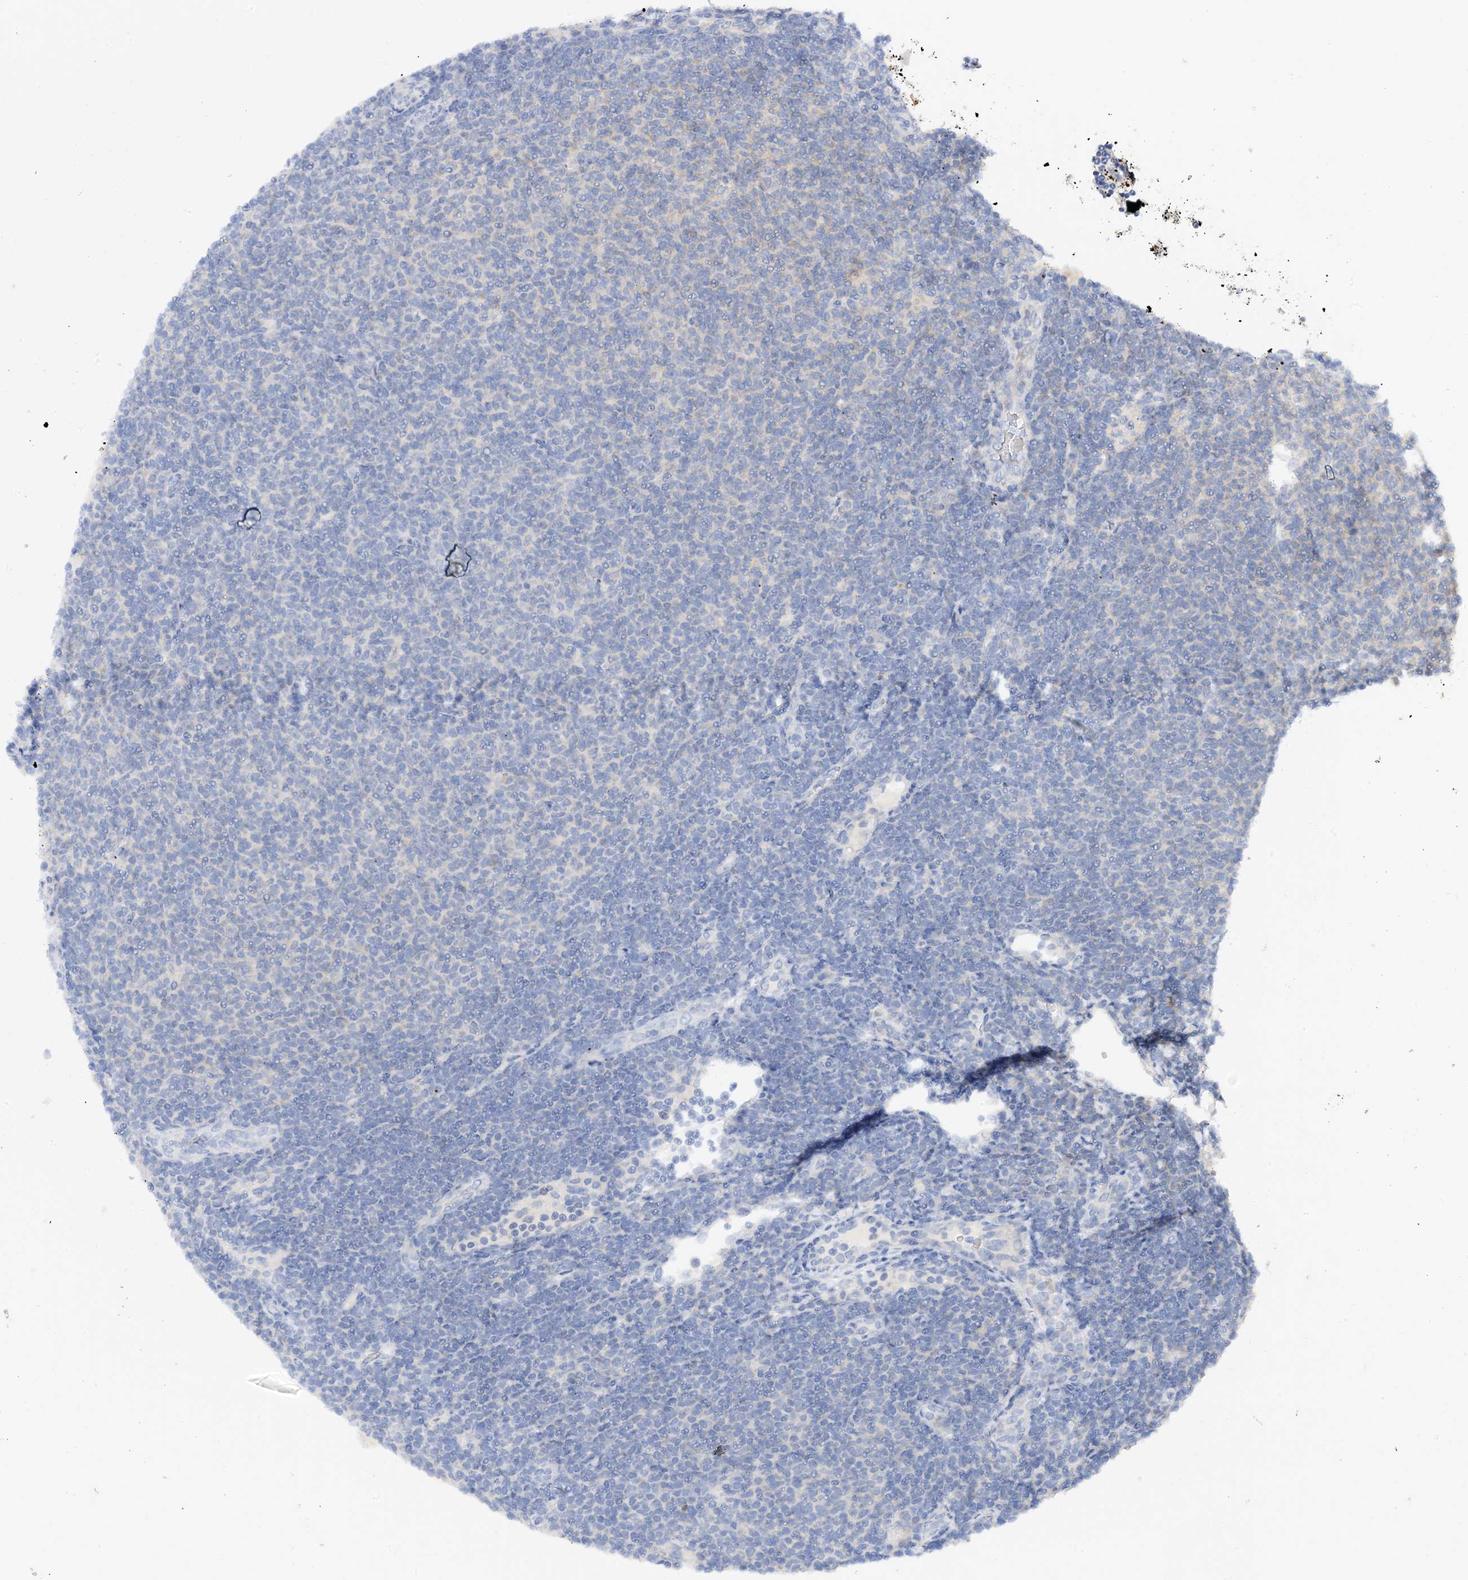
{"staining": {"intensity": "negative", "quantity": "none", "location": "none"}, "tissue": "lymphoma", "cell_type": "Tumor cells", "image_type": "cancer", "snomed": [{"axis": "morphology", "description": "Malignant lymphoma, non-Hodgkin's type, Low grade"}, {"axis": "topography", "description": "Lymph node"}], "caption": "Immunohistochemical staining of human lymphoma reveals no significant expression in tumor cells.", "gene": "ARV1", "patient": {"sex": "male", "age": 66}}